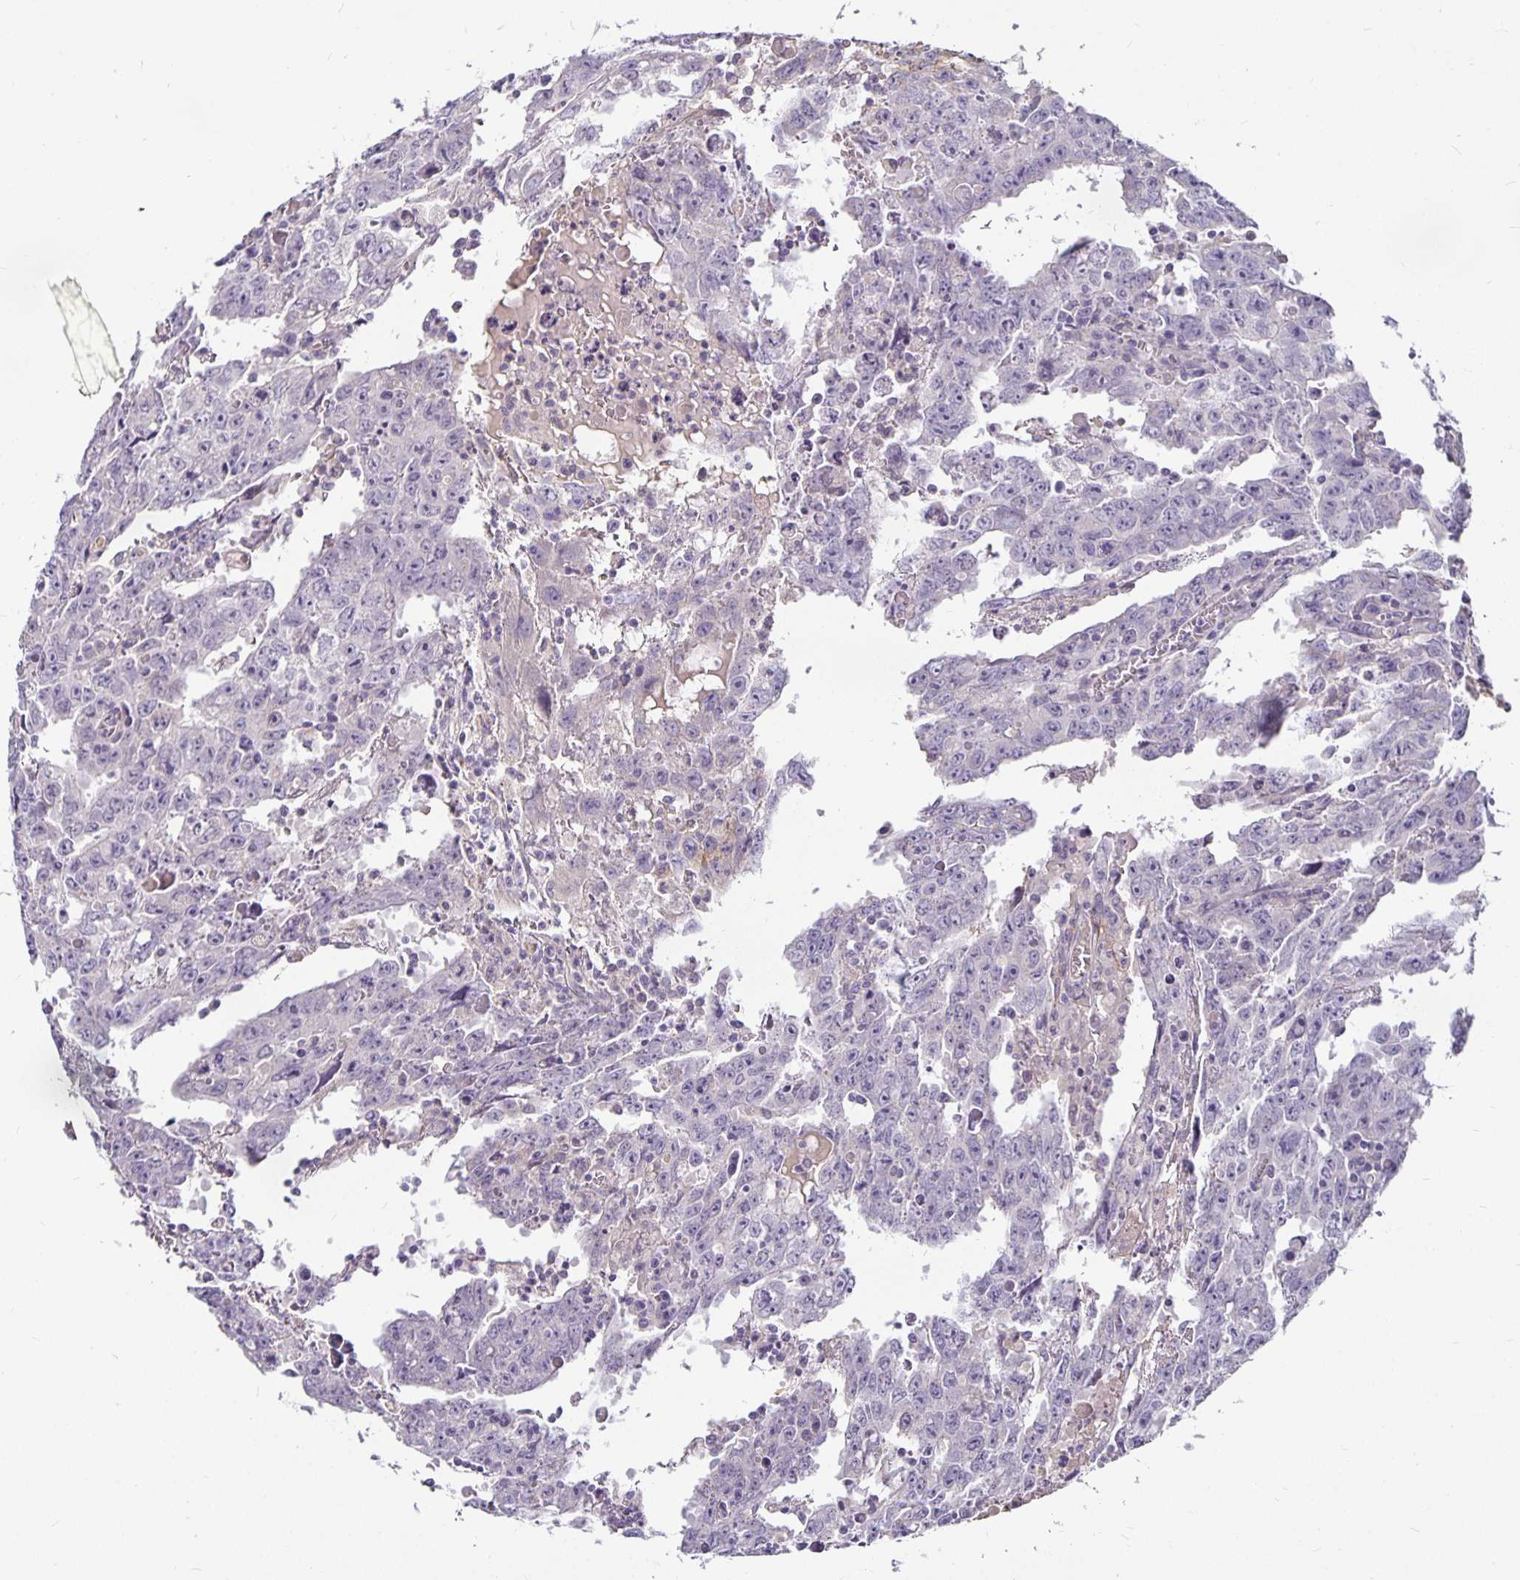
{"staining": {"intensity": "negative", "quantity": "none", "location": "none"}, "tissue": "testis cancer", "cell_type": "Tumor cells", "image_type": "cancer", "snomed": [{"axis": "morphology", "description": "Carcinoma, Embryonal, NOS"}, {"axis": "topography", "description": "Testis"}], "caption": "Micrograph shows no significant protein positivity in tumor cells of embryonal carcinoma (testis).", "gene": "CA12", "patient": {"sex": "male", "age": 22}}